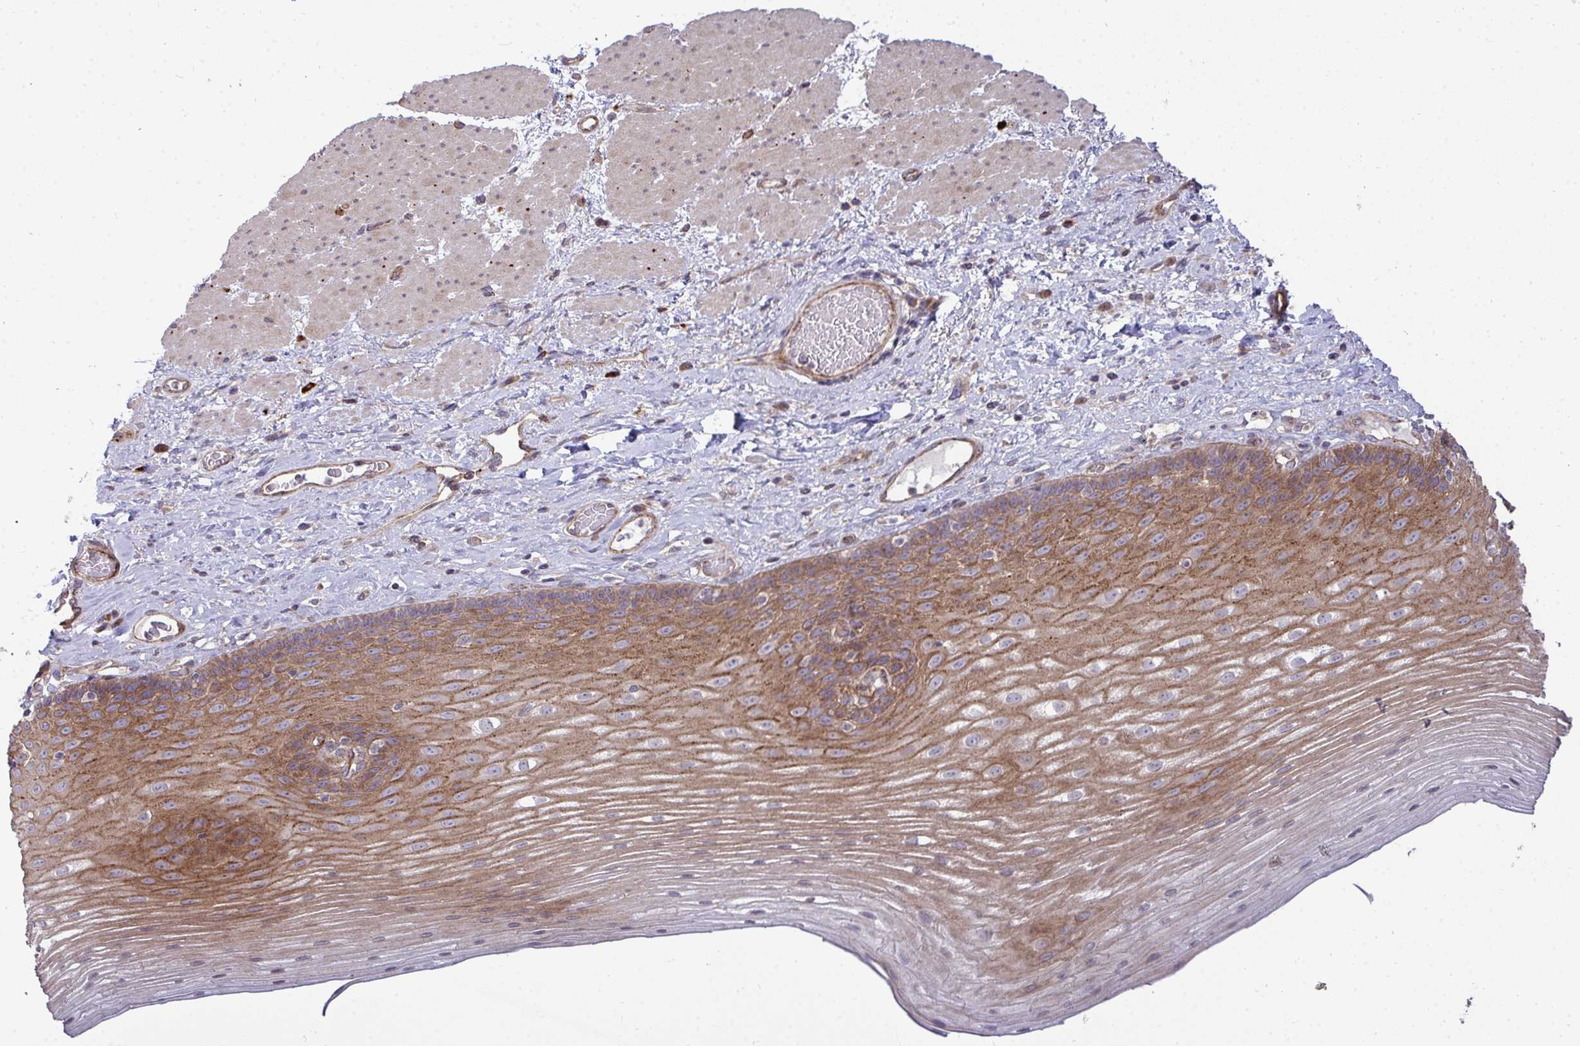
{"staining": {"intensity": "moderate", "quantity": "25%-75%", "location": "cytoplasmic/membranous"}, "tissue": "esophagus", "cell_type": "Squamous epithelial cells", "image_type": "normal", "snomed": [{"axis": "morphology", "description": "Normal tissue, NOS"}, {"axis": "topography", "description": "Esophagus"}], "caption": "Brown immunohistochemical staining in normal esophagus exhibits moderate cytoplasmic/membranous staining in about 25%-75% of squamous epithelial cells.", "gene": "SH2D1B", "patient": {"sex": "male", "age": 62}}